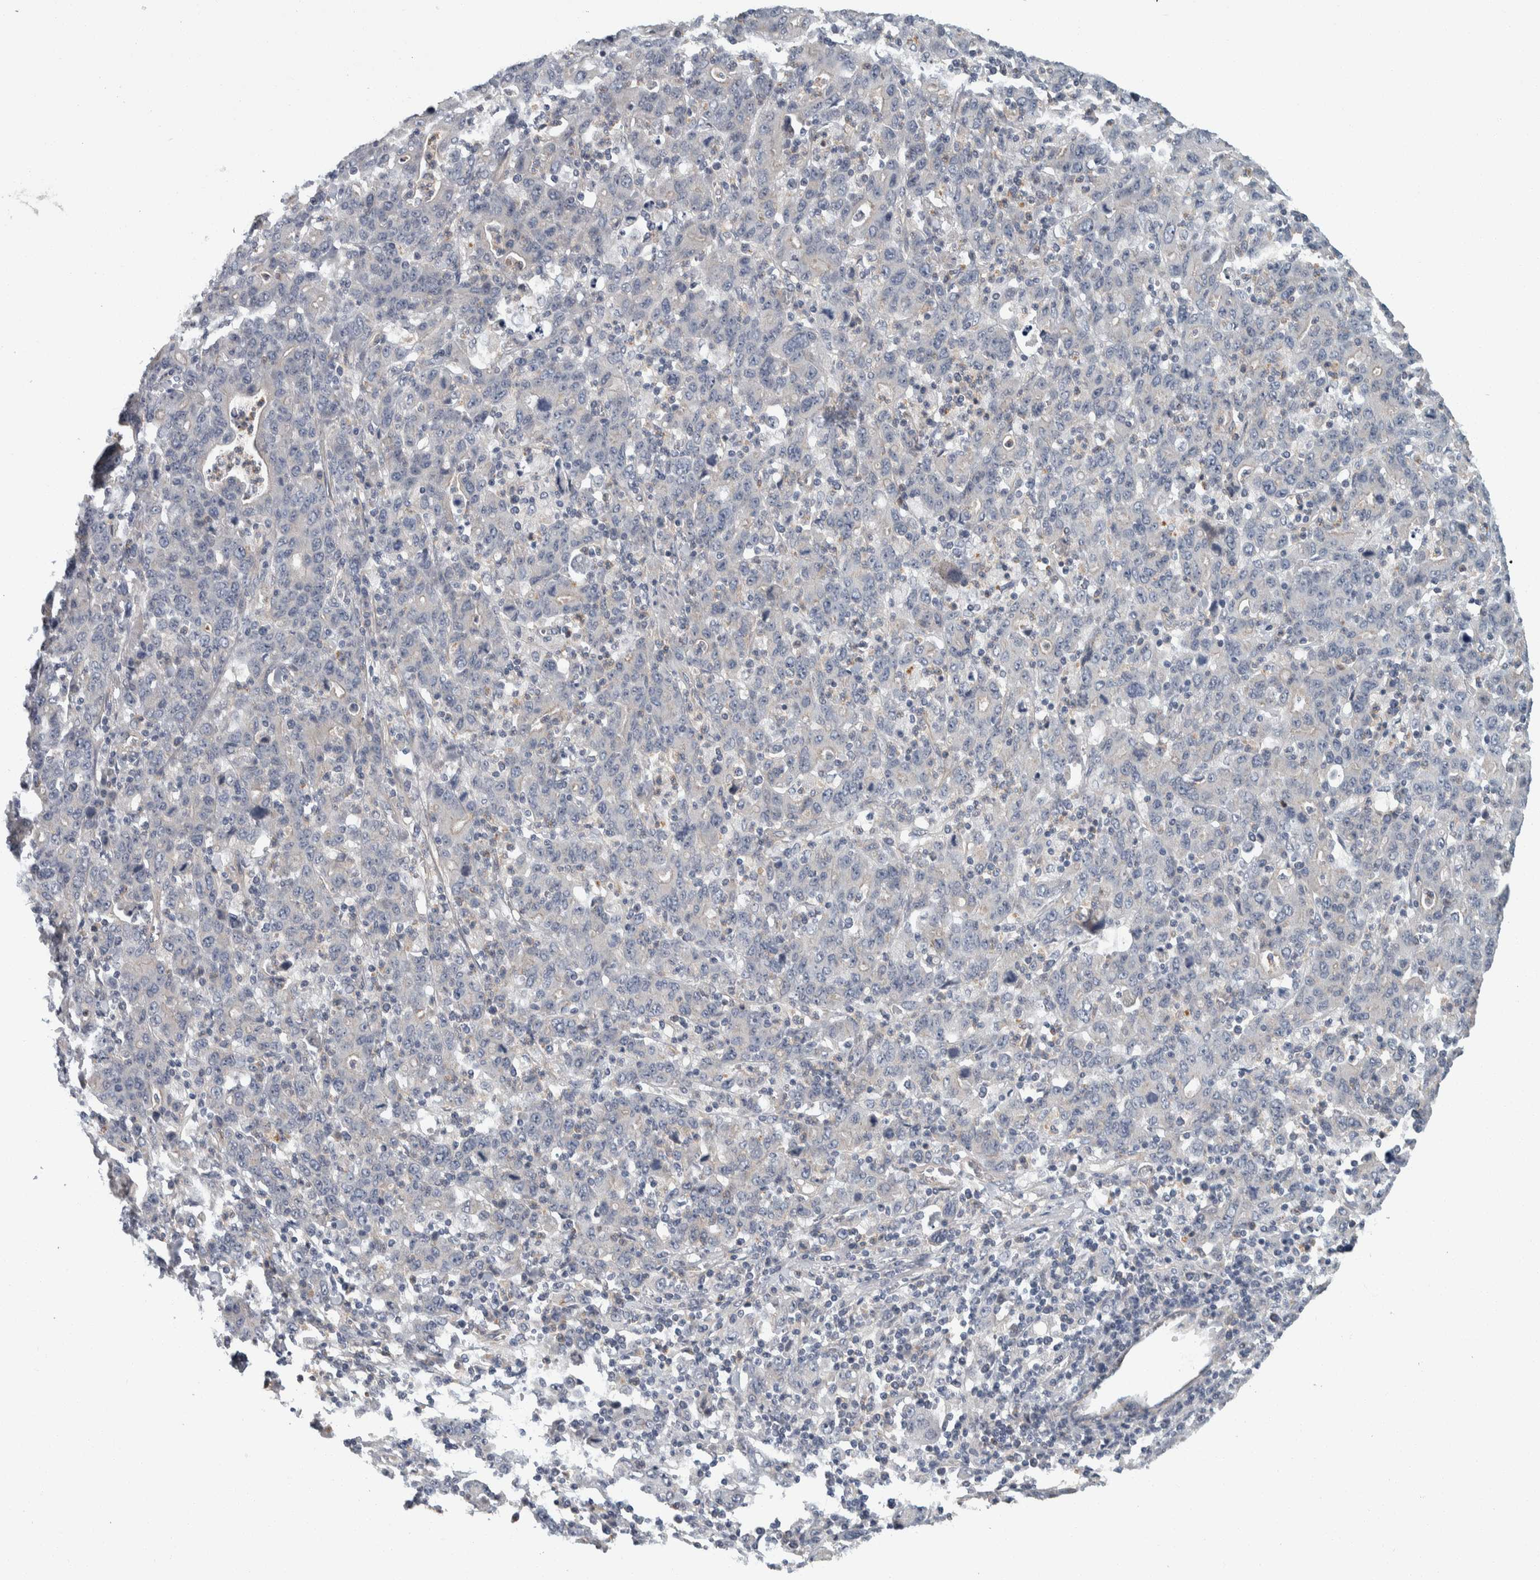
{"staining": {"intensity": "negative", "quantity": "none", "location": "none"}, "tissue": "stomach cancer", "cell_type": "Tumor cells", "image_type": "cancer", "snomed": [{"axis": "morphology", "description": "Adenocarcinoma, NOS"}, {"axis": "topography", "description": "Stomach, upper"}], "caption": "This is an immunohistochemistry (IHC) photomicrograph of human stomach cancer. There is no expression in tumor cells.", "gene": "KCNJ3", "patient": {"sex": "male", "age": 69}}